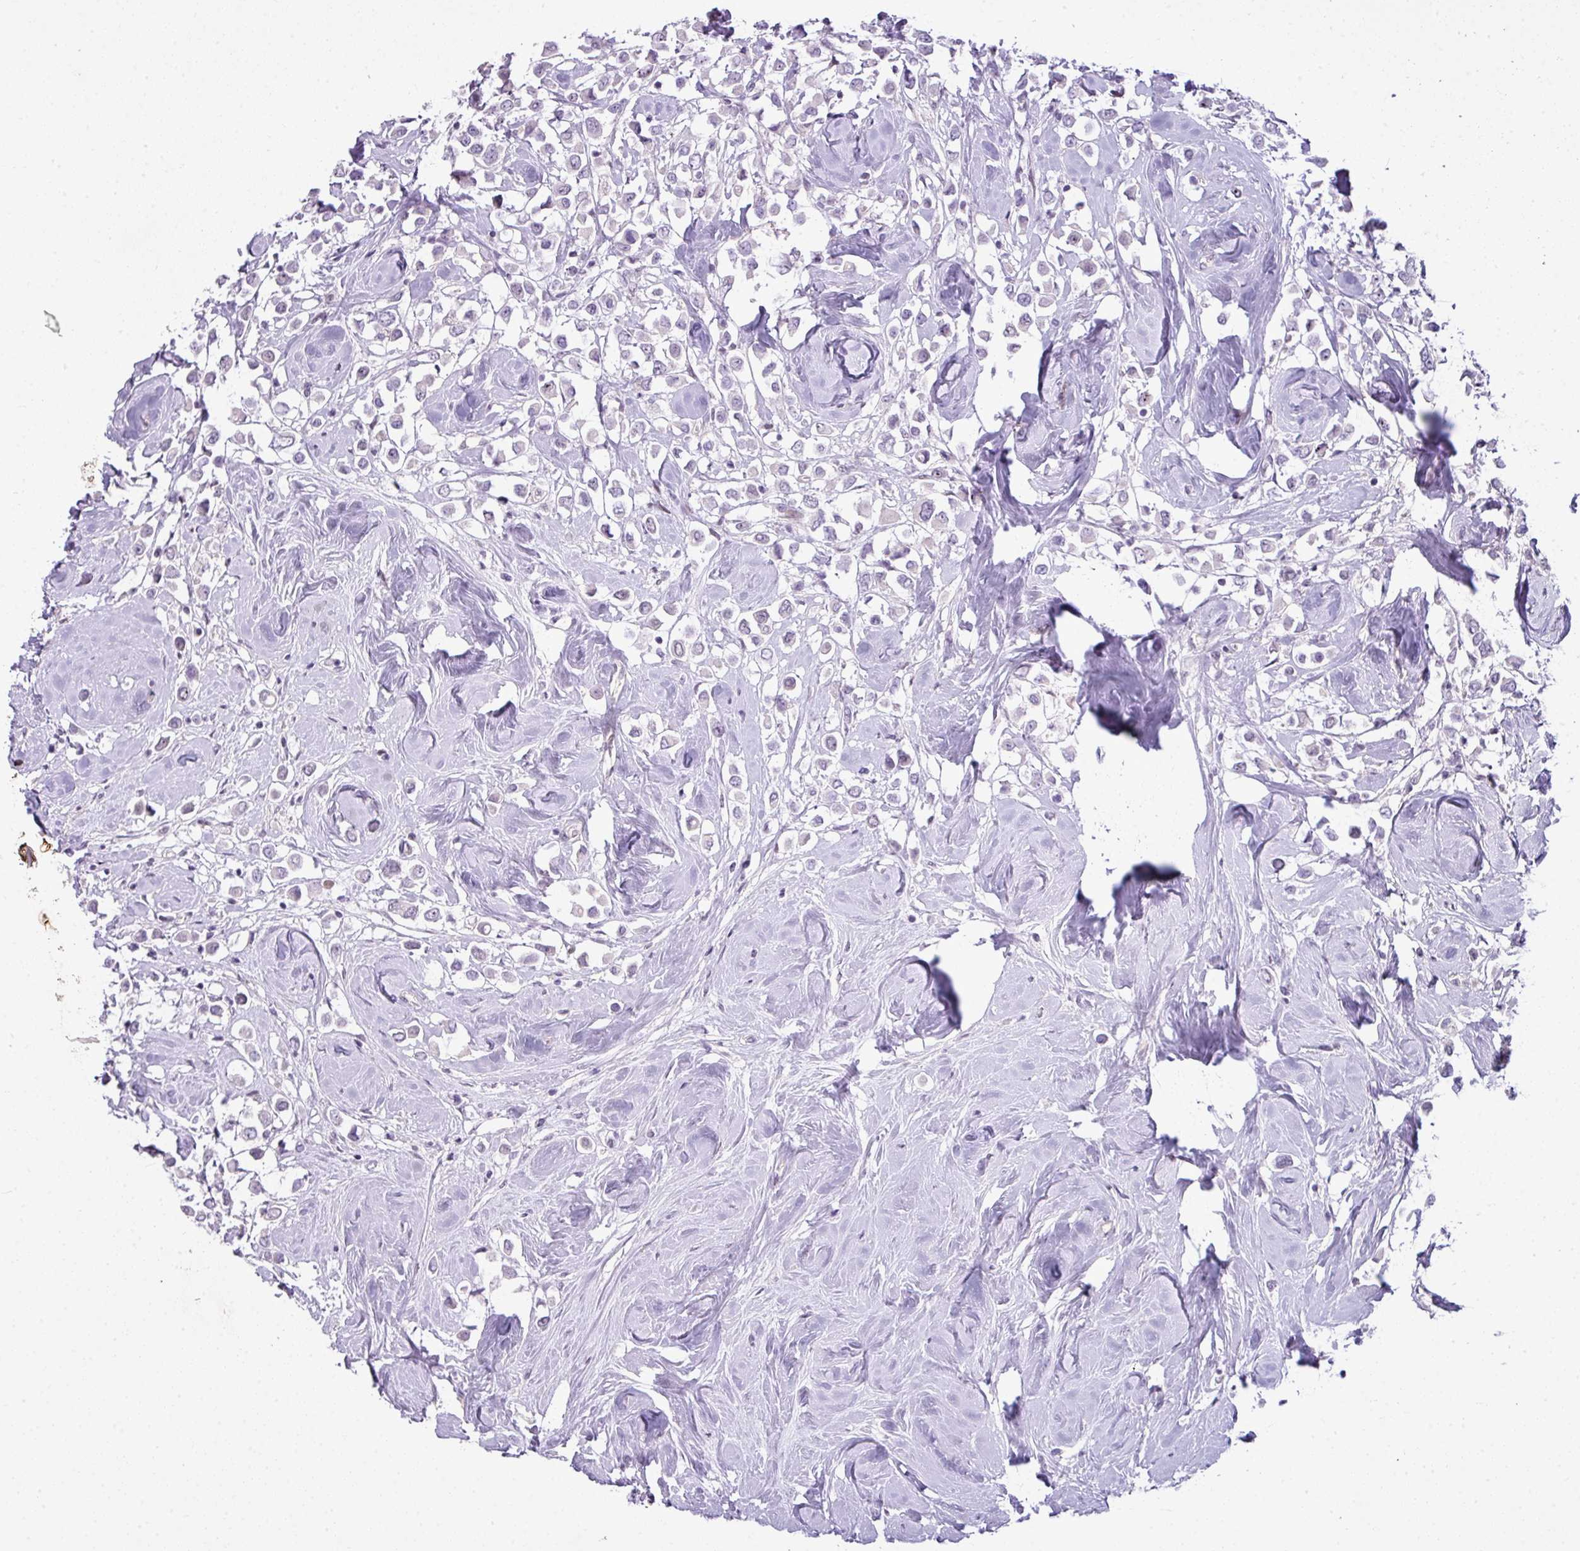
{"staining": {"intensity": "negative", "quantity": "none", "location": "none"}, "tissue": "breast cancer", "cell_type": "Tumor cells", "image_type": "cancer", "snomed": [{"axis": "morphology", "description": "Duct carcinoma"}, {"axis": "topography", "description": "Breast"}], "caption": "Human invasive ductal carcinoma (breast) stained for a protein using immunohistochemistry shows no staining in tumor cells.", "gene": "ZNF688", "patient": {"sex": "female", "age": 61}}